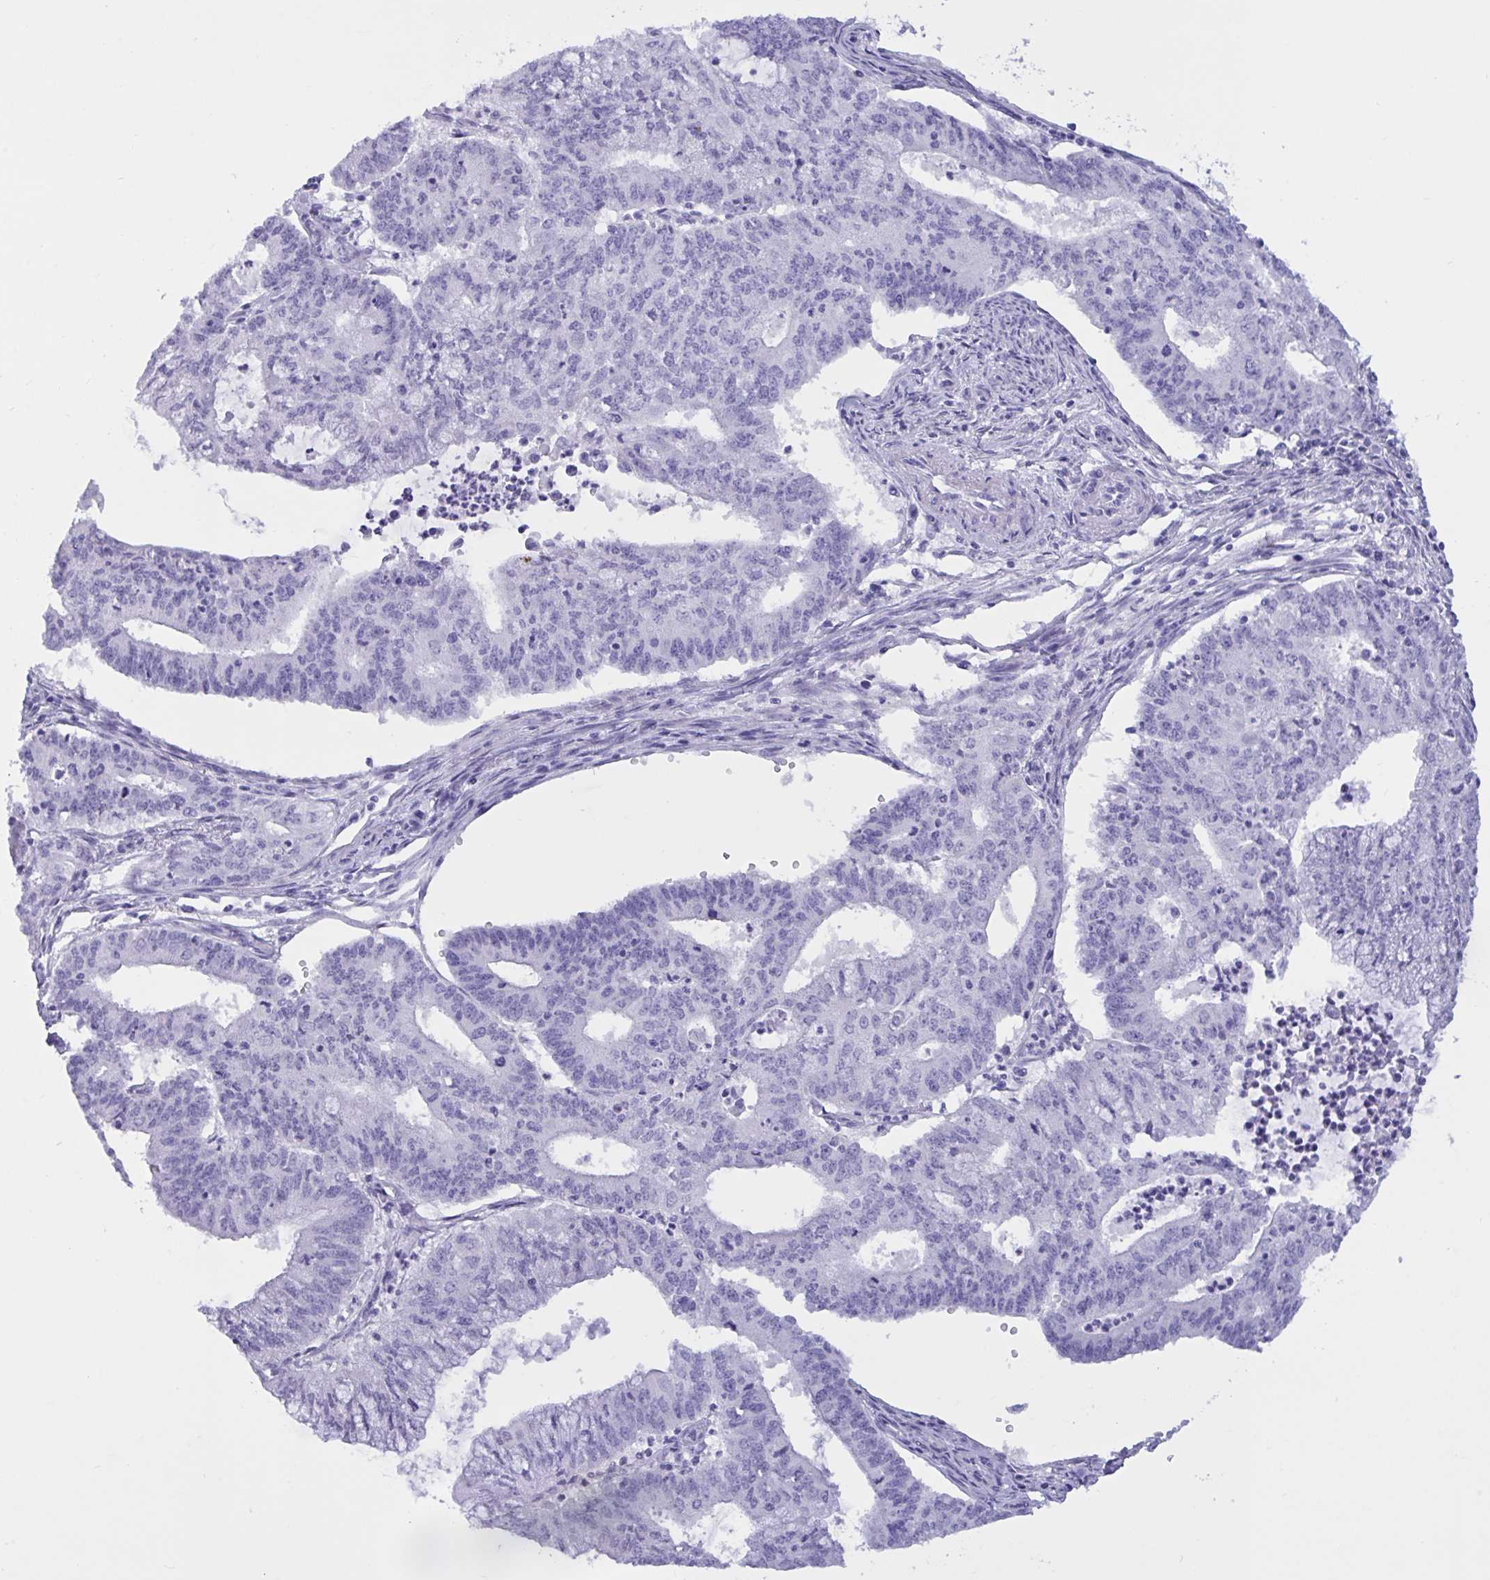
{"staining": {"intensity": "negative", "quantity": "none", "location": "none"}, "tissue": "endometrial cancer", "cell_type": "Tumor cells", "image_type": "cancer", "snomed": [{"axis": "morphology", "description": "Adenocarcinoma, NOS"}, {"axis": "topography", "description": "Endometrium"}], "caption": "Tumor cells show no significant protein staining in adenocarcinoma (endometrial).", "gene": "OXLD1", "patient": {"sex": "female", "age": 61}}